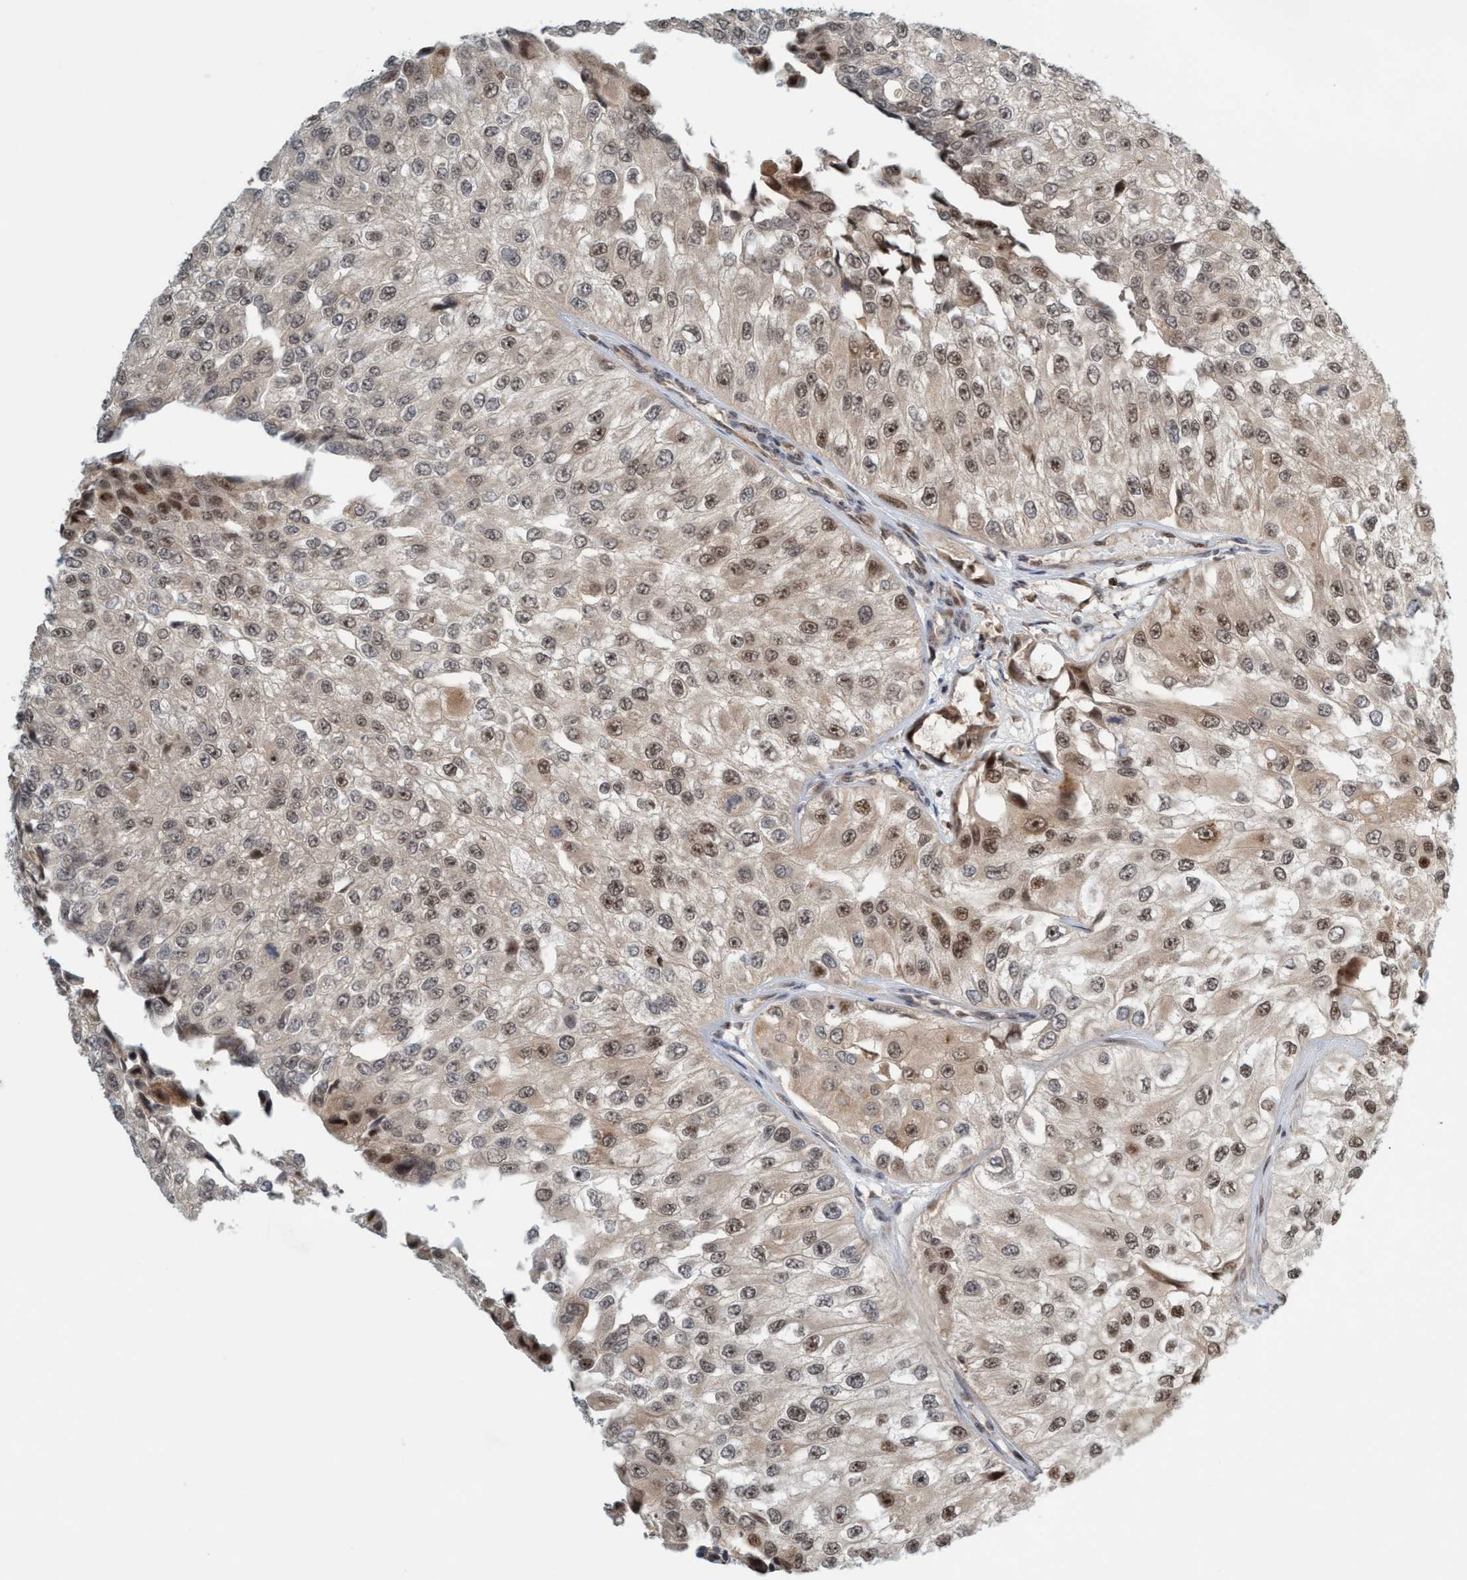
{"staining": {"intensity": "moderate", "quantity": "<25%", "location": "nuclear"}, "tissue": "urothelial cancer", "cell_type": "Tumor cells", "image_type": "cancer", "snomed": [{"axis": "morphology", "description": "Urothelial carcinoma, High grade"}, {"axis": "topography", "description": "Kidney"}, {"axis": "topography", "description": "Urinary bladder"}], "caption": "Urothelial cancer stained with a brown dye reveals moderate nuclear positive expression in about <25% of tumor cells.", "gene": "SMCR8", "patient": {"sex": "male", "age": 77}}